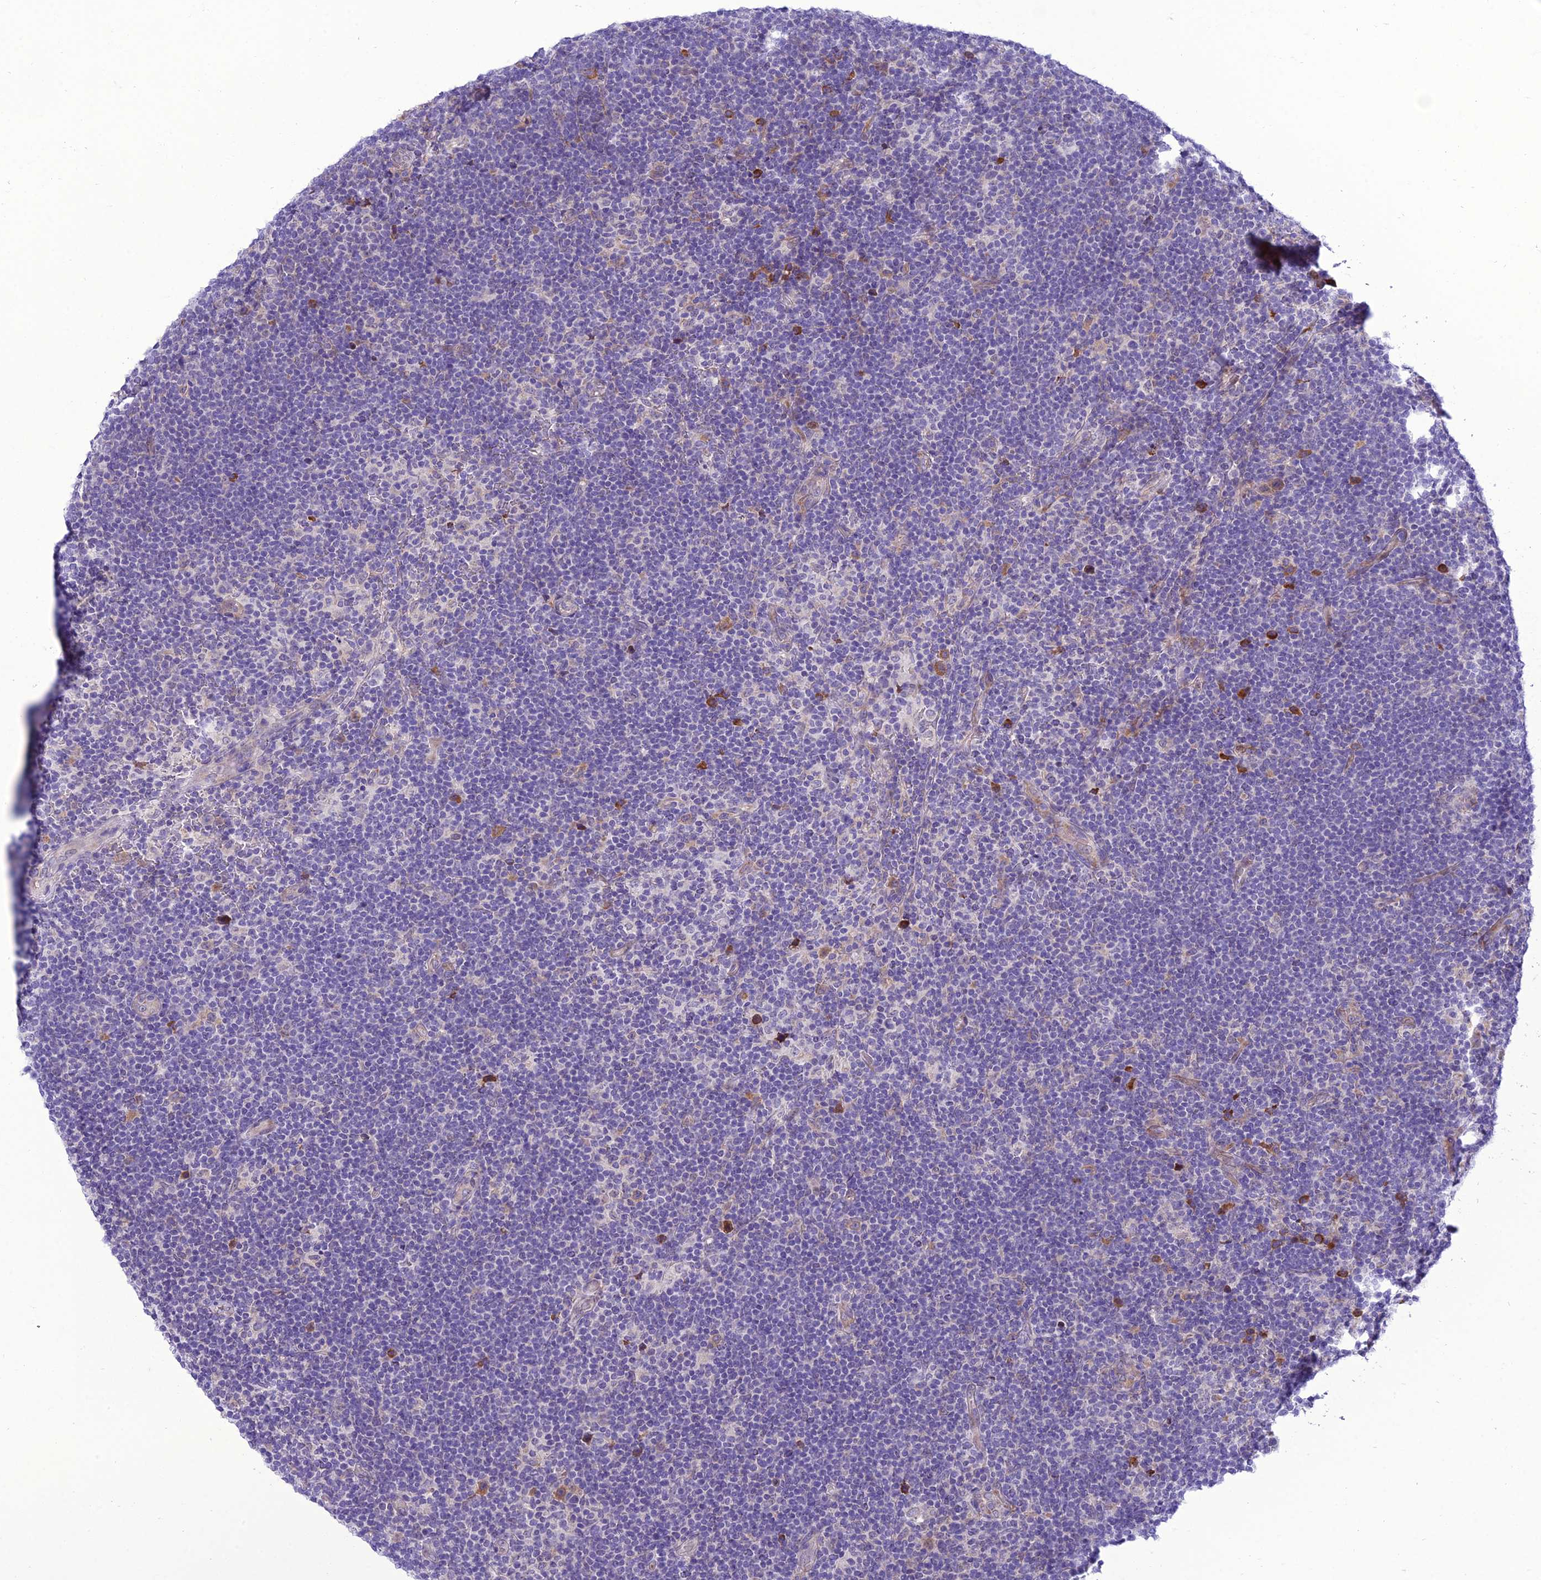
{"staining": {"intensity": "moderate", "quantity": "<25%", "location": "cytoplasmic/membranous"}, "tissue": "lymphoma", "cell_type": "Tumor cells", "image_type": "cancer", "snomed": [{"axis": "morphology", "description": "Hodgkin's disease, NOS"}, {"axis": "topography", "description": "Lymph node"}], "caption": "A photomicrograph showing moderate cytoplasmic/membranous expression in about <25% of tumor cells in Hodgkin's disease, as visualized by brown immunohistochemical staining.", "gene": "NEURL2", "patient": {"sex": "female", "age": 57}}